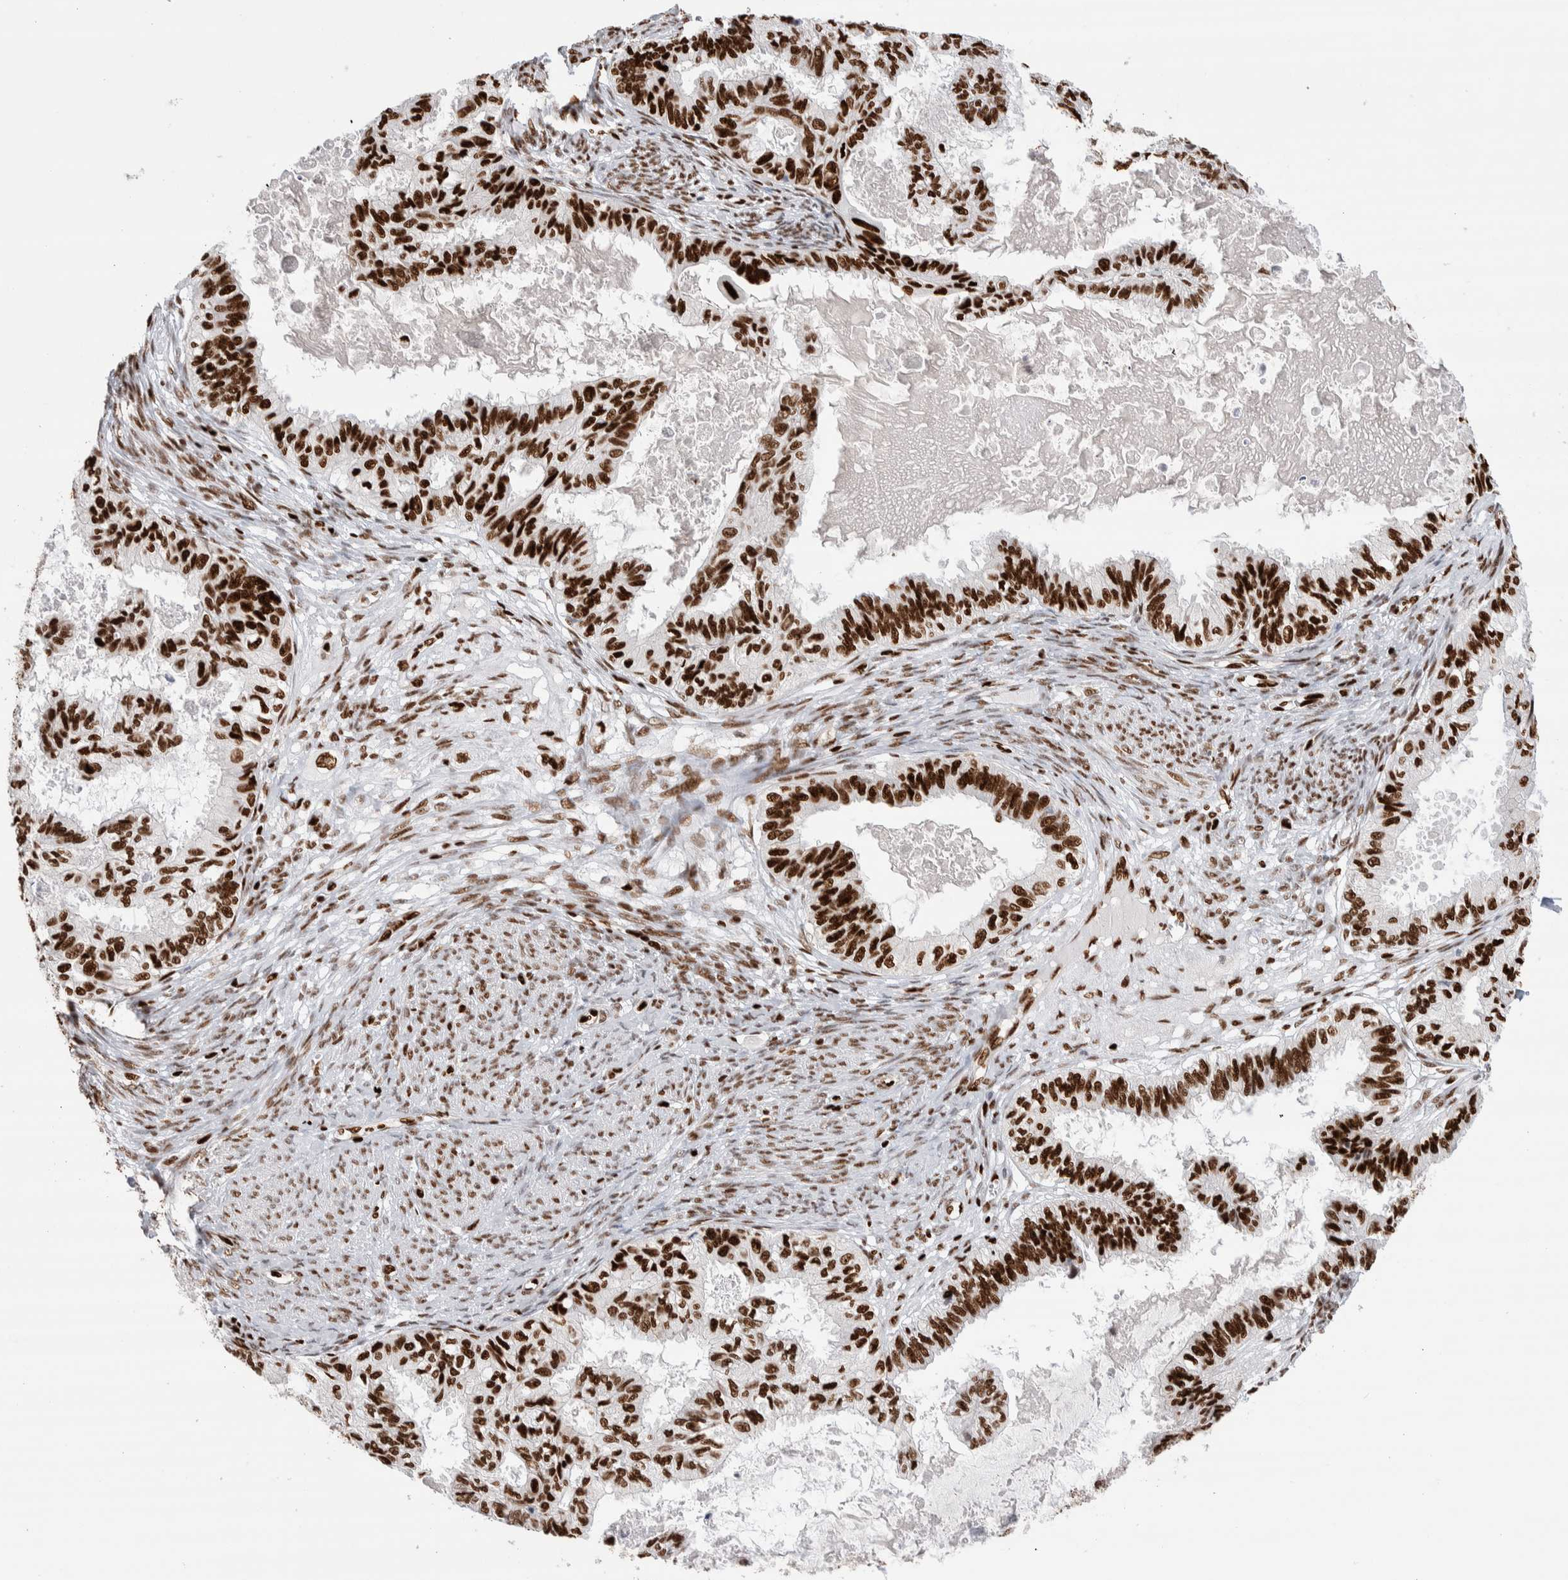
{"staining": {"intensity": "strong", "quantity": ">75%", "location": "nuclear"}, "tissue": "cervical cancer", "cell_type": "Tumor cells", "image_type": "cancer", "snomed": [{"axis": "morphology", "description": "Normal tissue, NOS"}, {"axis": "morphology", "description": "Adenocarcinoma, NOS"}, {"axis": "topography", "description": "Cervix"}, {"axis": "topography", "description": "Endometrium"}], "caption": "This photomicrograph reveals immunohistochemistry staining of cervical cancer, with high strong nuclear positivity in about >75% of tumor cells.", "gene": "RNASEK-C17orf49", "patient": {"sex": "female", "age": 86}}